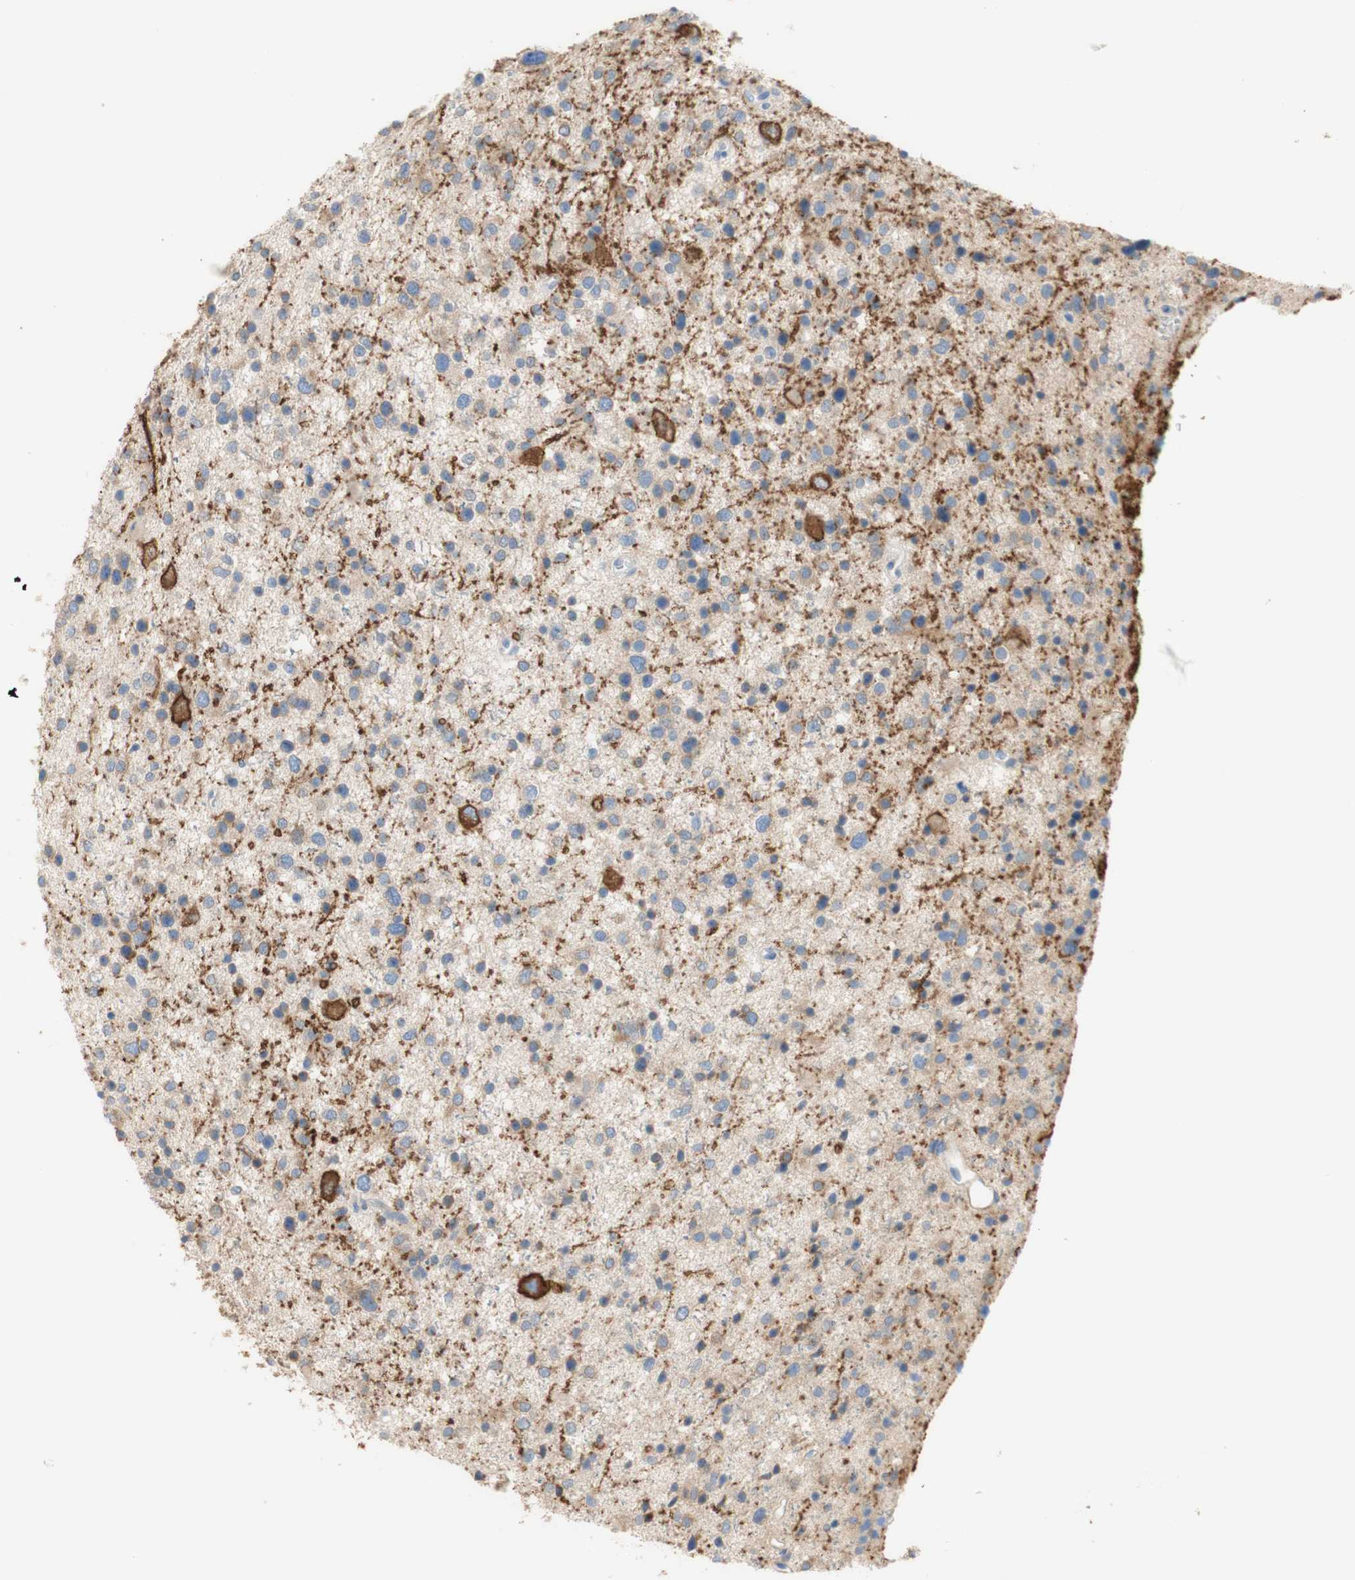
{"staining": {"intensity": "negative", "quantity": "none", "location": "none"}, "tissue": "glioma", "cell_type": "Tumor cells", "image_type": "cancer", "snomed": [{"axis": "morphology", "description": "Glioma, malignant, Low grade"}, {"axis": "topography", "description": "Brain"}], "caption": "The image displays no staining of tumor cells in malignant glioma (low-grade).", "gene": "ATP2B1", "patient": {"sex": "female", "age": 37}}